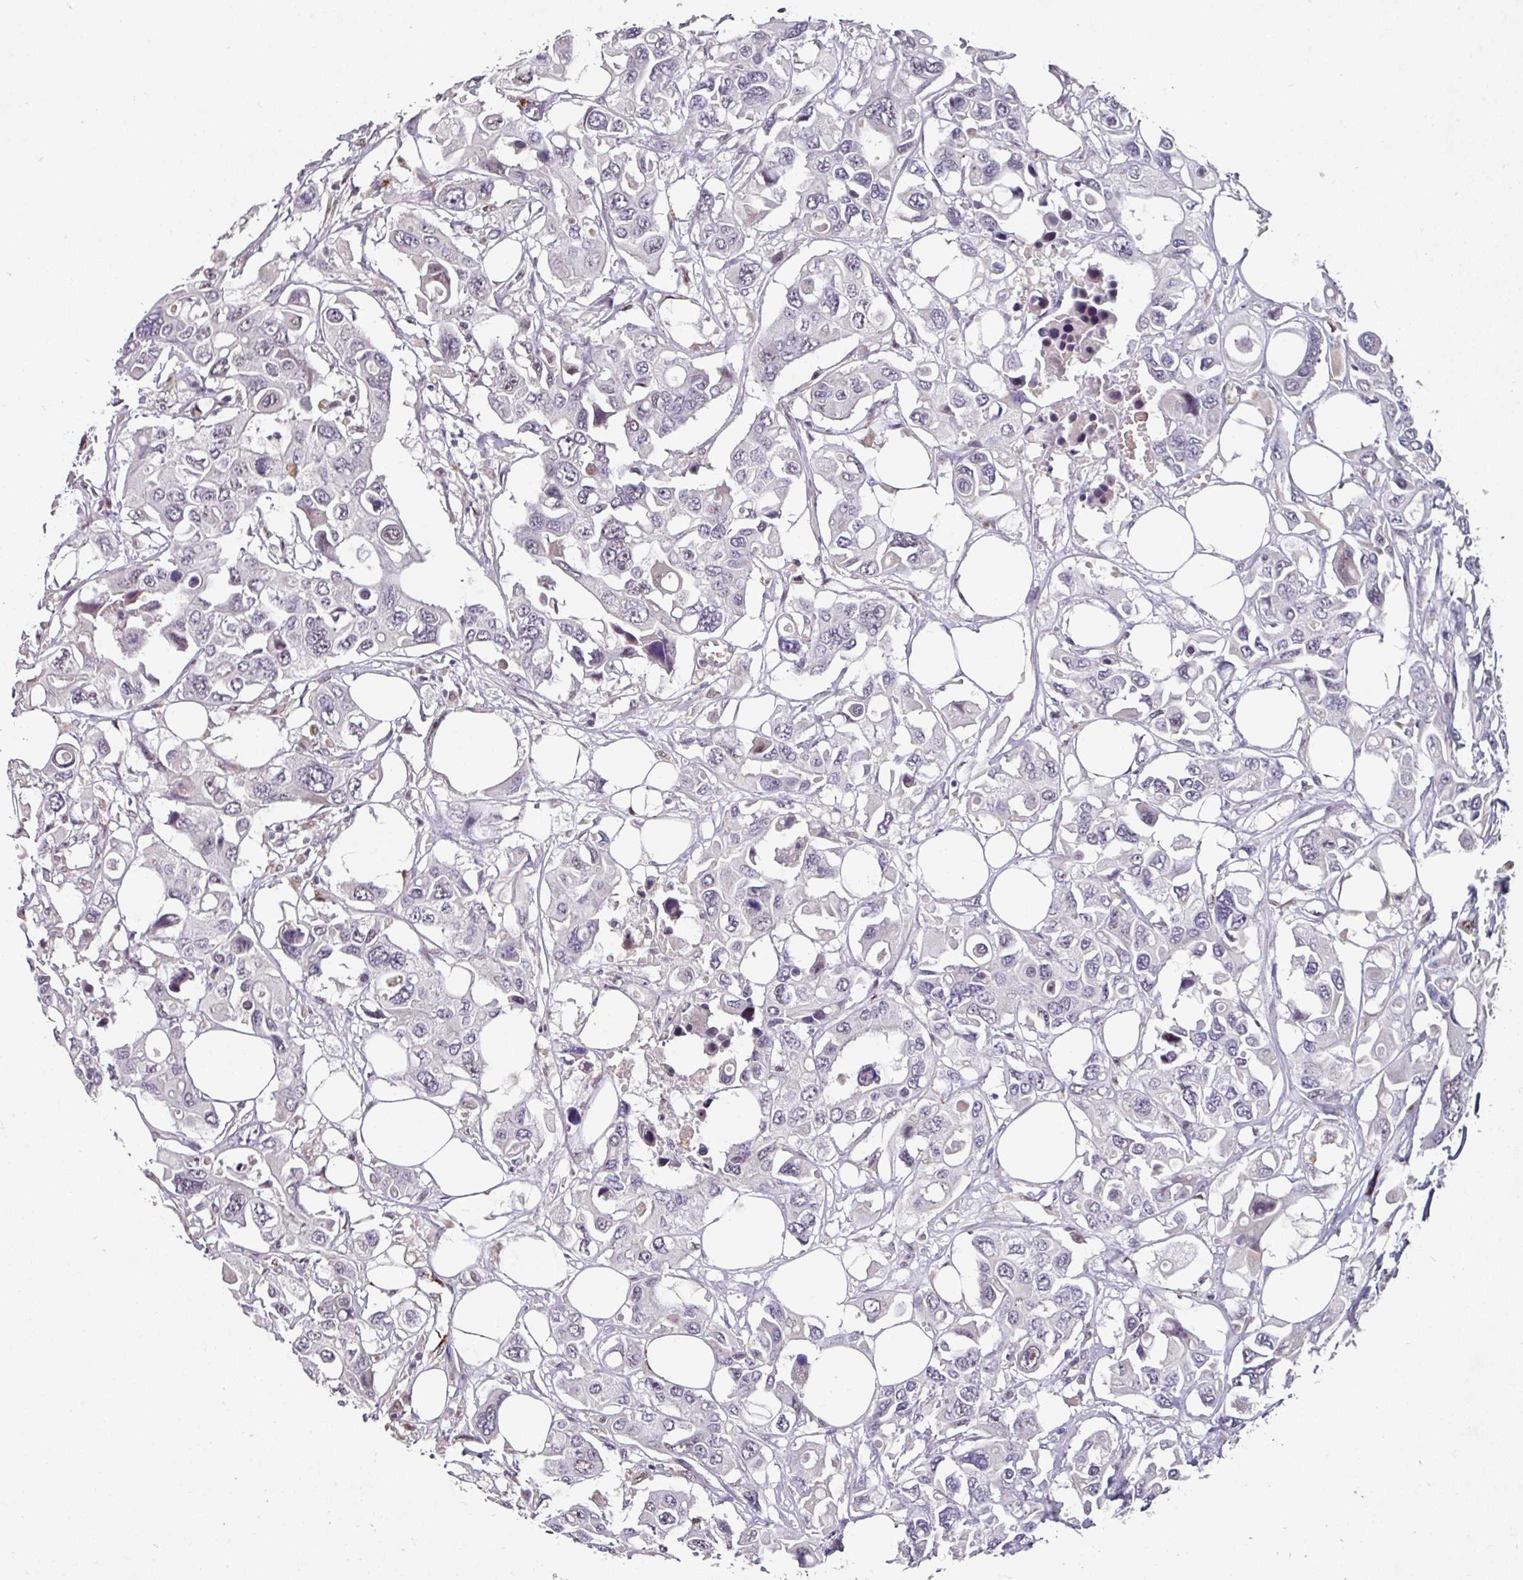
{"staining": {"intensity": "negative", "quantity": "none", "location": "none"}, "tissue": "colorectal cancer", "cell_type": "Tumor cells", "image_type": "cancer", "snomed": [{"axis": "morphology", "description": "Adenocarcinoma, NOS"}, {"axis": "topography", "description": "Colon"}], "caption": "High magnification brightfield microscopy of colorectal cancer (adenocarcinoma) stained with DAB (brown) and counterstained with hematoxylin (blue): tumor cells show no significant positivity. The staining is performed using DAB (3,3'-diaminobenzidine) brown chromogen with nuclei counter-stained in using hematoxylin.", "gene": "SIDT2", "patient": {"sex": "male", "age": 77}}